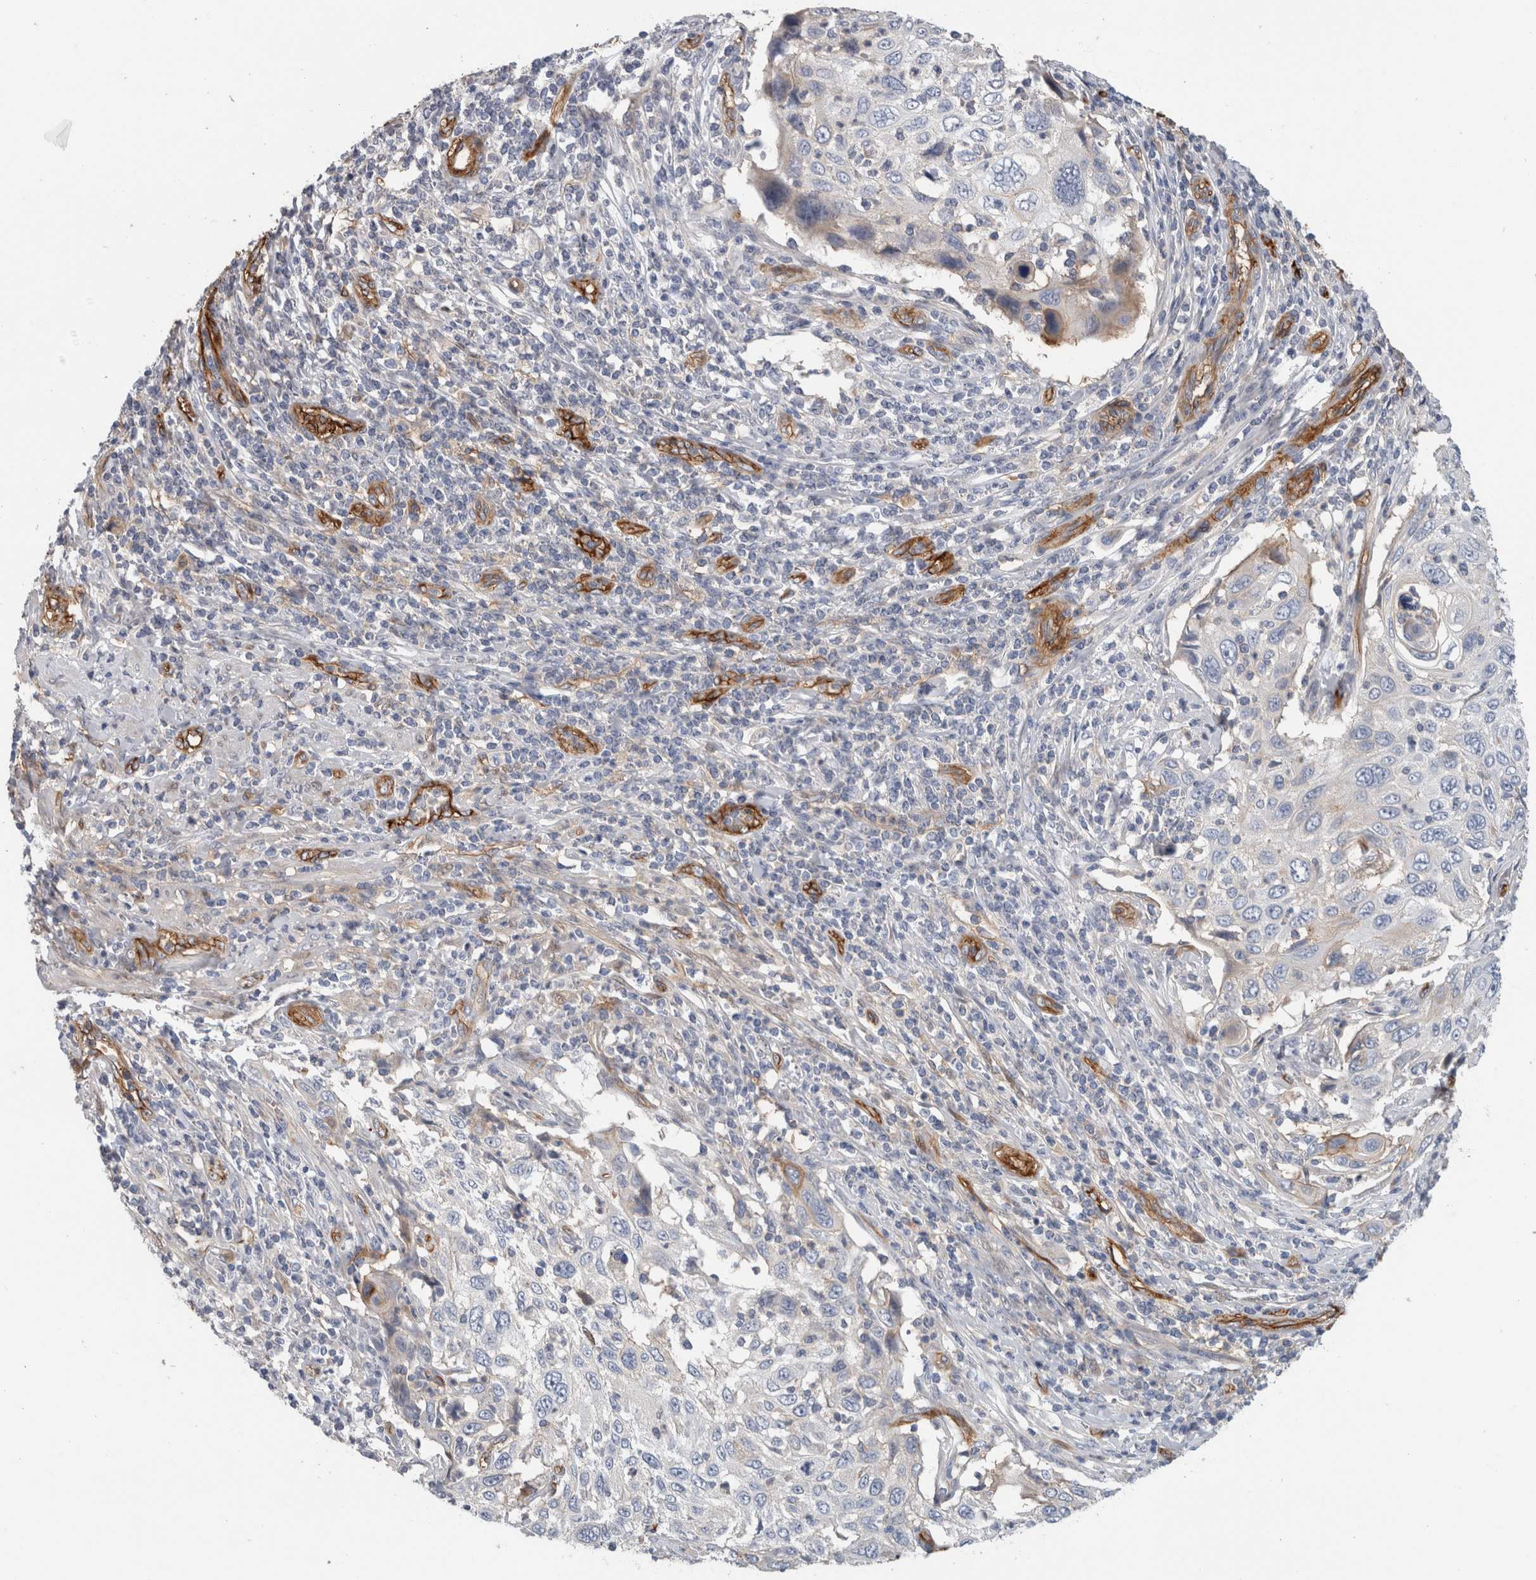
{"staining": {"intensity": "negative", "quantity": "none", "location": "none"}, "tissue": "cervical cancer", "cell_type": "Tumor cells", "image_type": "cancer", "snomed": [{"axis": "morphology", "description": "Squamous cell carcinoma, NOS"}, {"axis": "topography", "description": "Cervix"}], "caption": "IHC histopathology image of neoplastic tissue: cervical cancer (squamous cell carcinoma) stained with DAB (3,3'-diaminobenzidine) reveals no significant protein staining in tumor cells.", "gene": "CD59", "patient": {"sex": "female", "age": 70}}